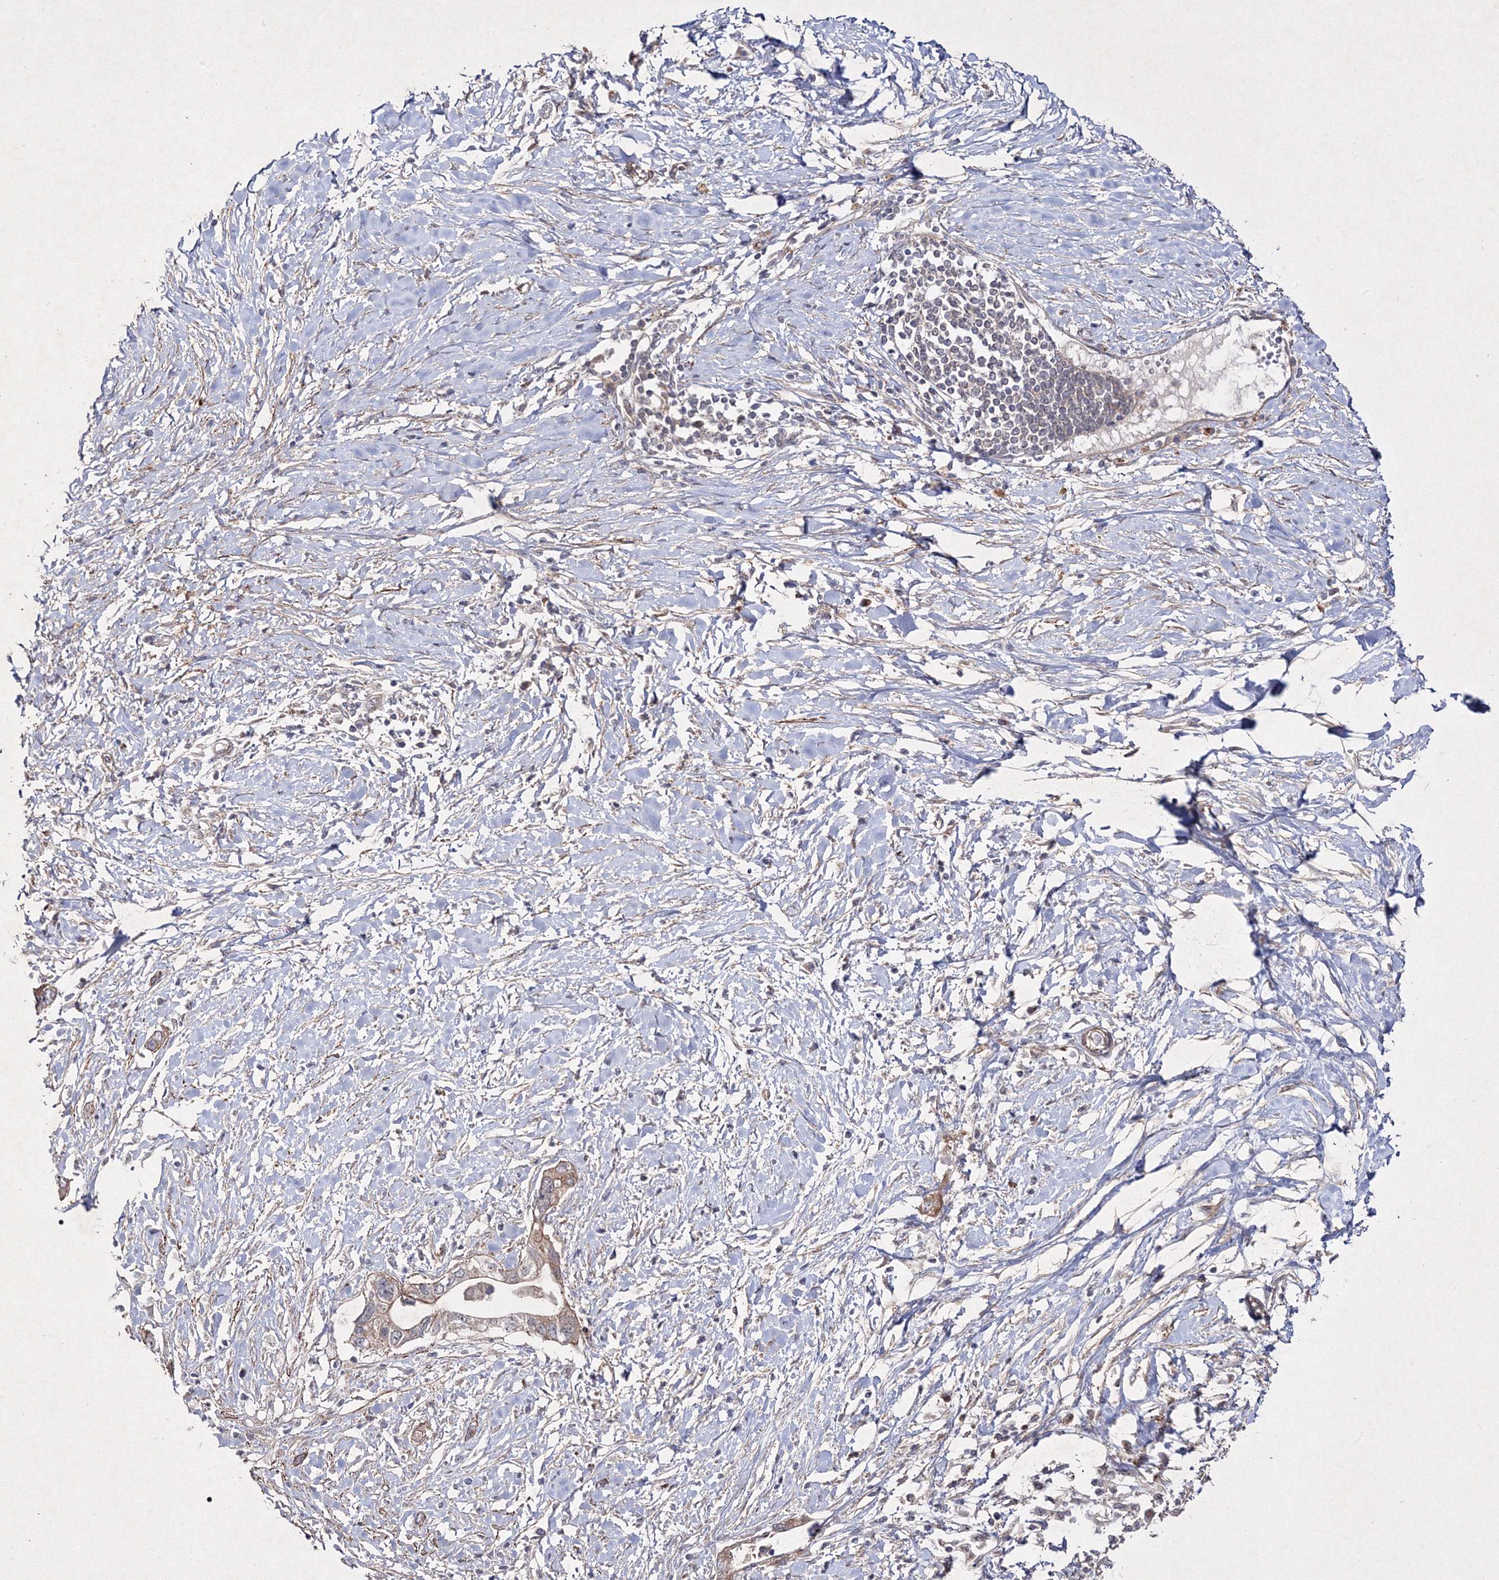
{"staining": {"intensity": "weak", "quantity": ">75%", "location": "cytoplasmic/membranous"}, "tissue": "pancreatic cancer", "cell_type": "Tumor cells", "image_type": "cancer", "snomed": [{"axis": "morphology", "description": "Normal tissue, NOS"}, {"axis": "morphology", "description": "Adenocarcinoma, NOS"}, {"axis": "topography", "description": "Pancreas"}, {"axis": "topography", "description": "Peripheral nerve tissue"}], "caption": "IHC staining of adenocarcinoma (pancreatic), which displays low levels of weak cytoplasmic/membranous expression in about >75% of tumor cells indicating weak cytoplasmic/membranous protein positivity. The staining was performed using DAB (3,3'-diaminobenzidine) (brown) for protein detection and nuclei were counterstained in hematoxylin (blue).", "gene": "GFM1", "patient": {"sex": "male", "age": 59}}